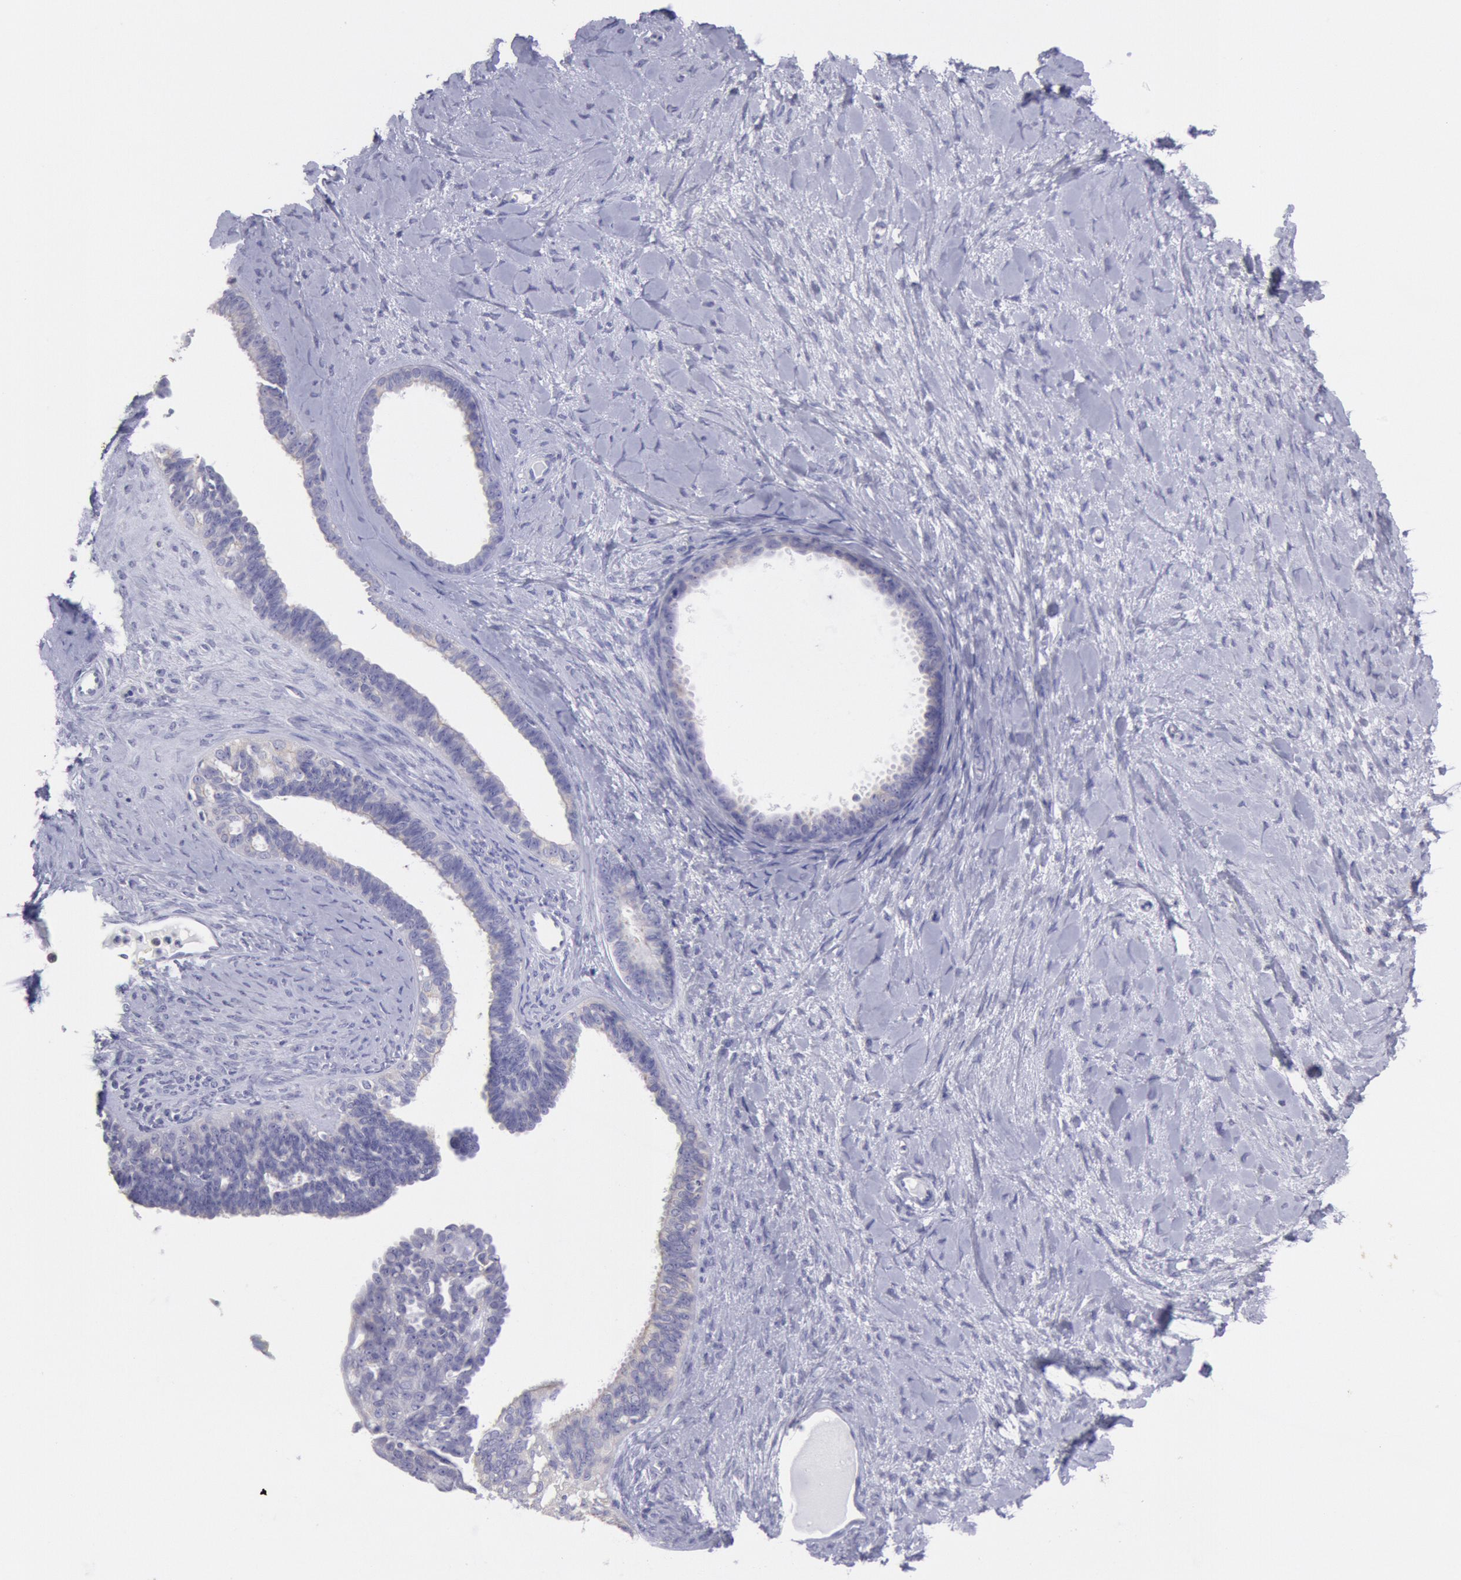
{"staining": {"intensity": "negative", "quantity": "none", "location": "none"}, "tissue": "ovarian cancer", "cell_type": "Tumor cells", "image_type": "cancer", "snomed": [{"axis": "morphology", "description": "Cystadenocarcinoma, serous, NOS"}, {"axis": "topography", "description": "Ovary"}], "caption": "Ovarian cancer stained for a protein using immunohistochemistry displays no positivity tumor cells.", "gene": "MYH7", "patient": {"sex": "female", "age": 71}}